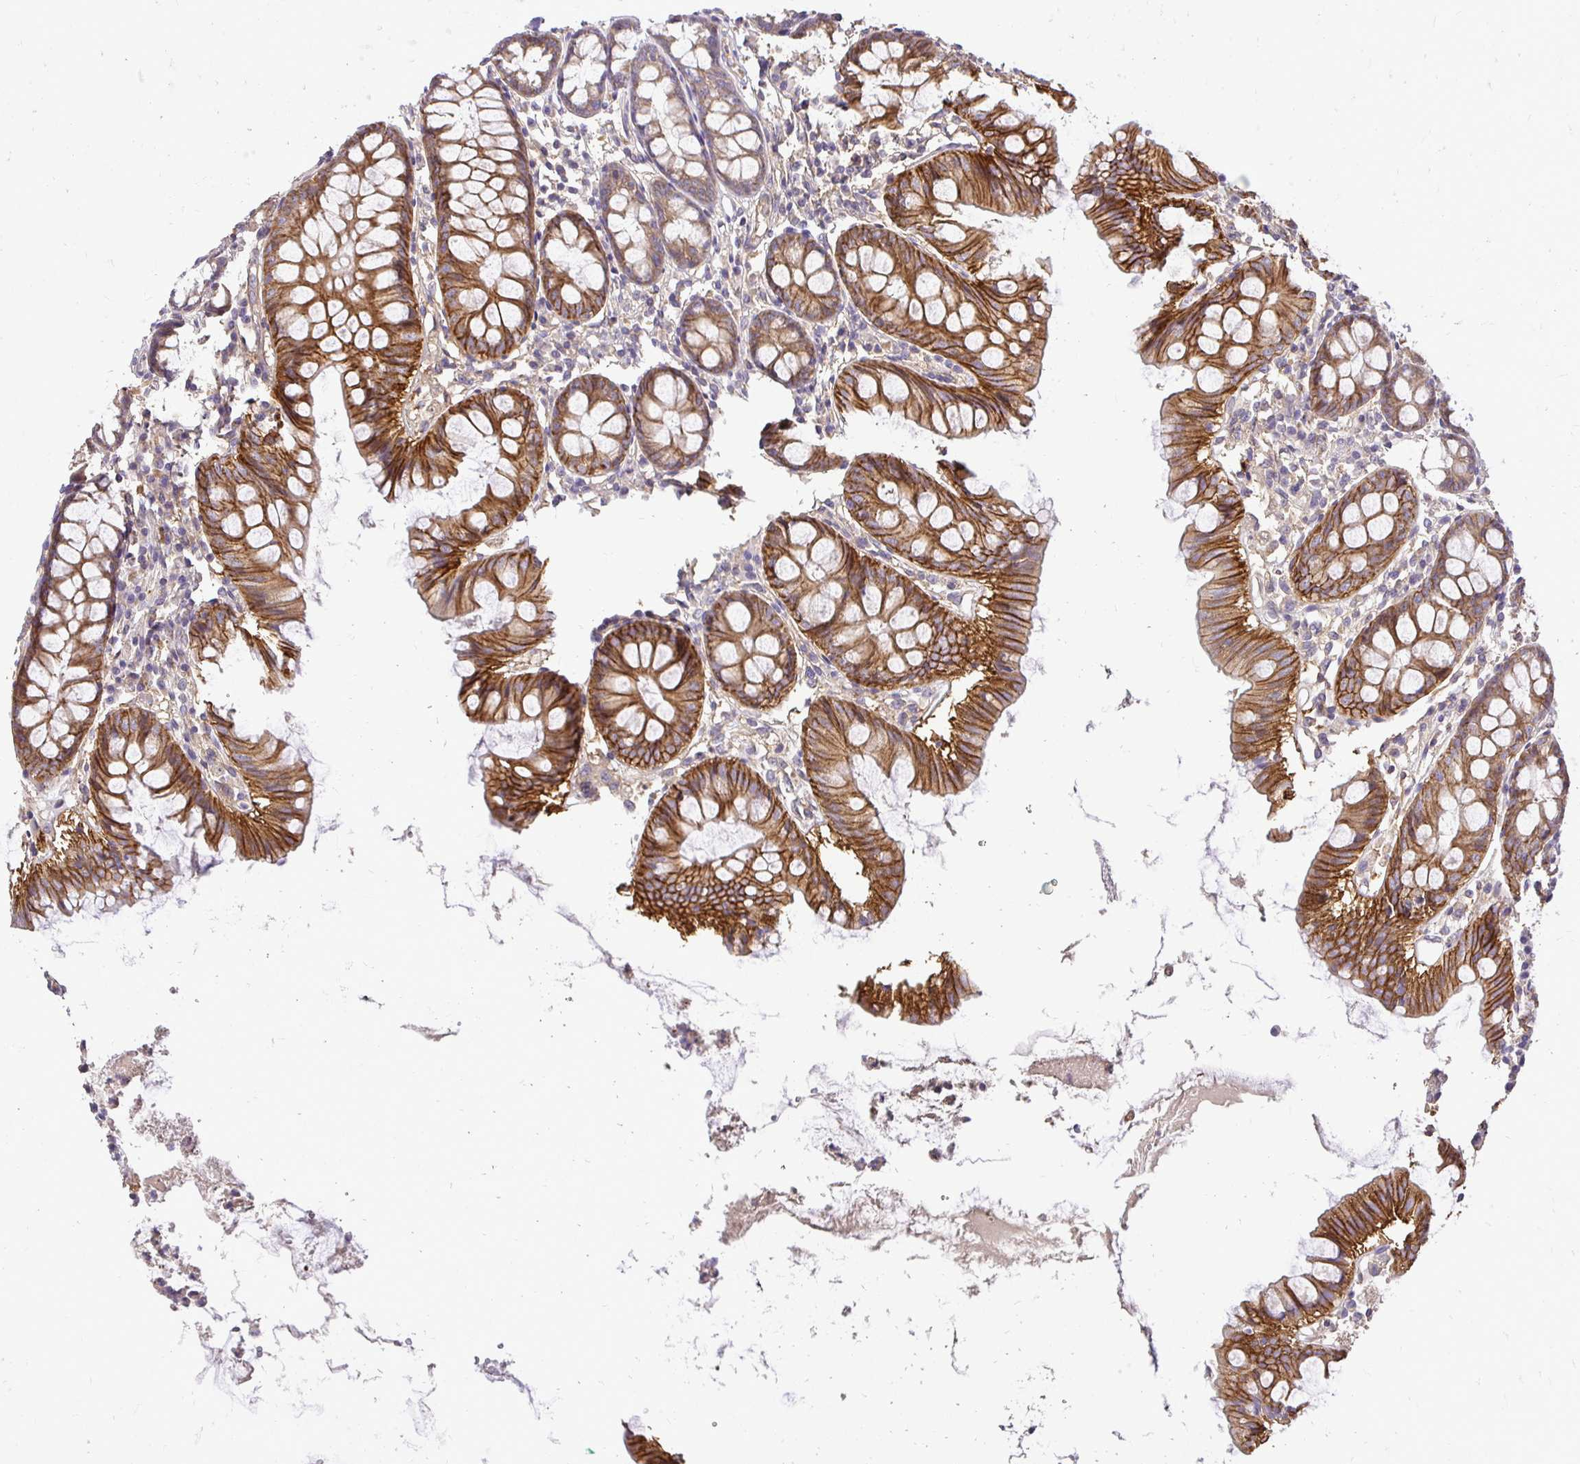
{"staining": {"intensity": "weak", "quantity": ">75%", "location": "cytoplasmic/membranous"}, "tissue": "colon", "cell_type": "Endothelial cells", "image_type": "normal", "snomed": [{"axis": "morphology", "description": "Normal tissue, NOS"}, {"axis": "topography", "description": "Colon"}], "caption": "Protein positivity by immunohistochemistry demonstrates weak cytoplasmic/membranous positivity in about >75% of endothelial cells in unremarkable colon. Using DAB (brown) and hematoxylin (blue) stains, captured at high magnification using brightfield microscopy.", "gene": "SLC9A1", "patient": {"sex": "female", "age": 84}}